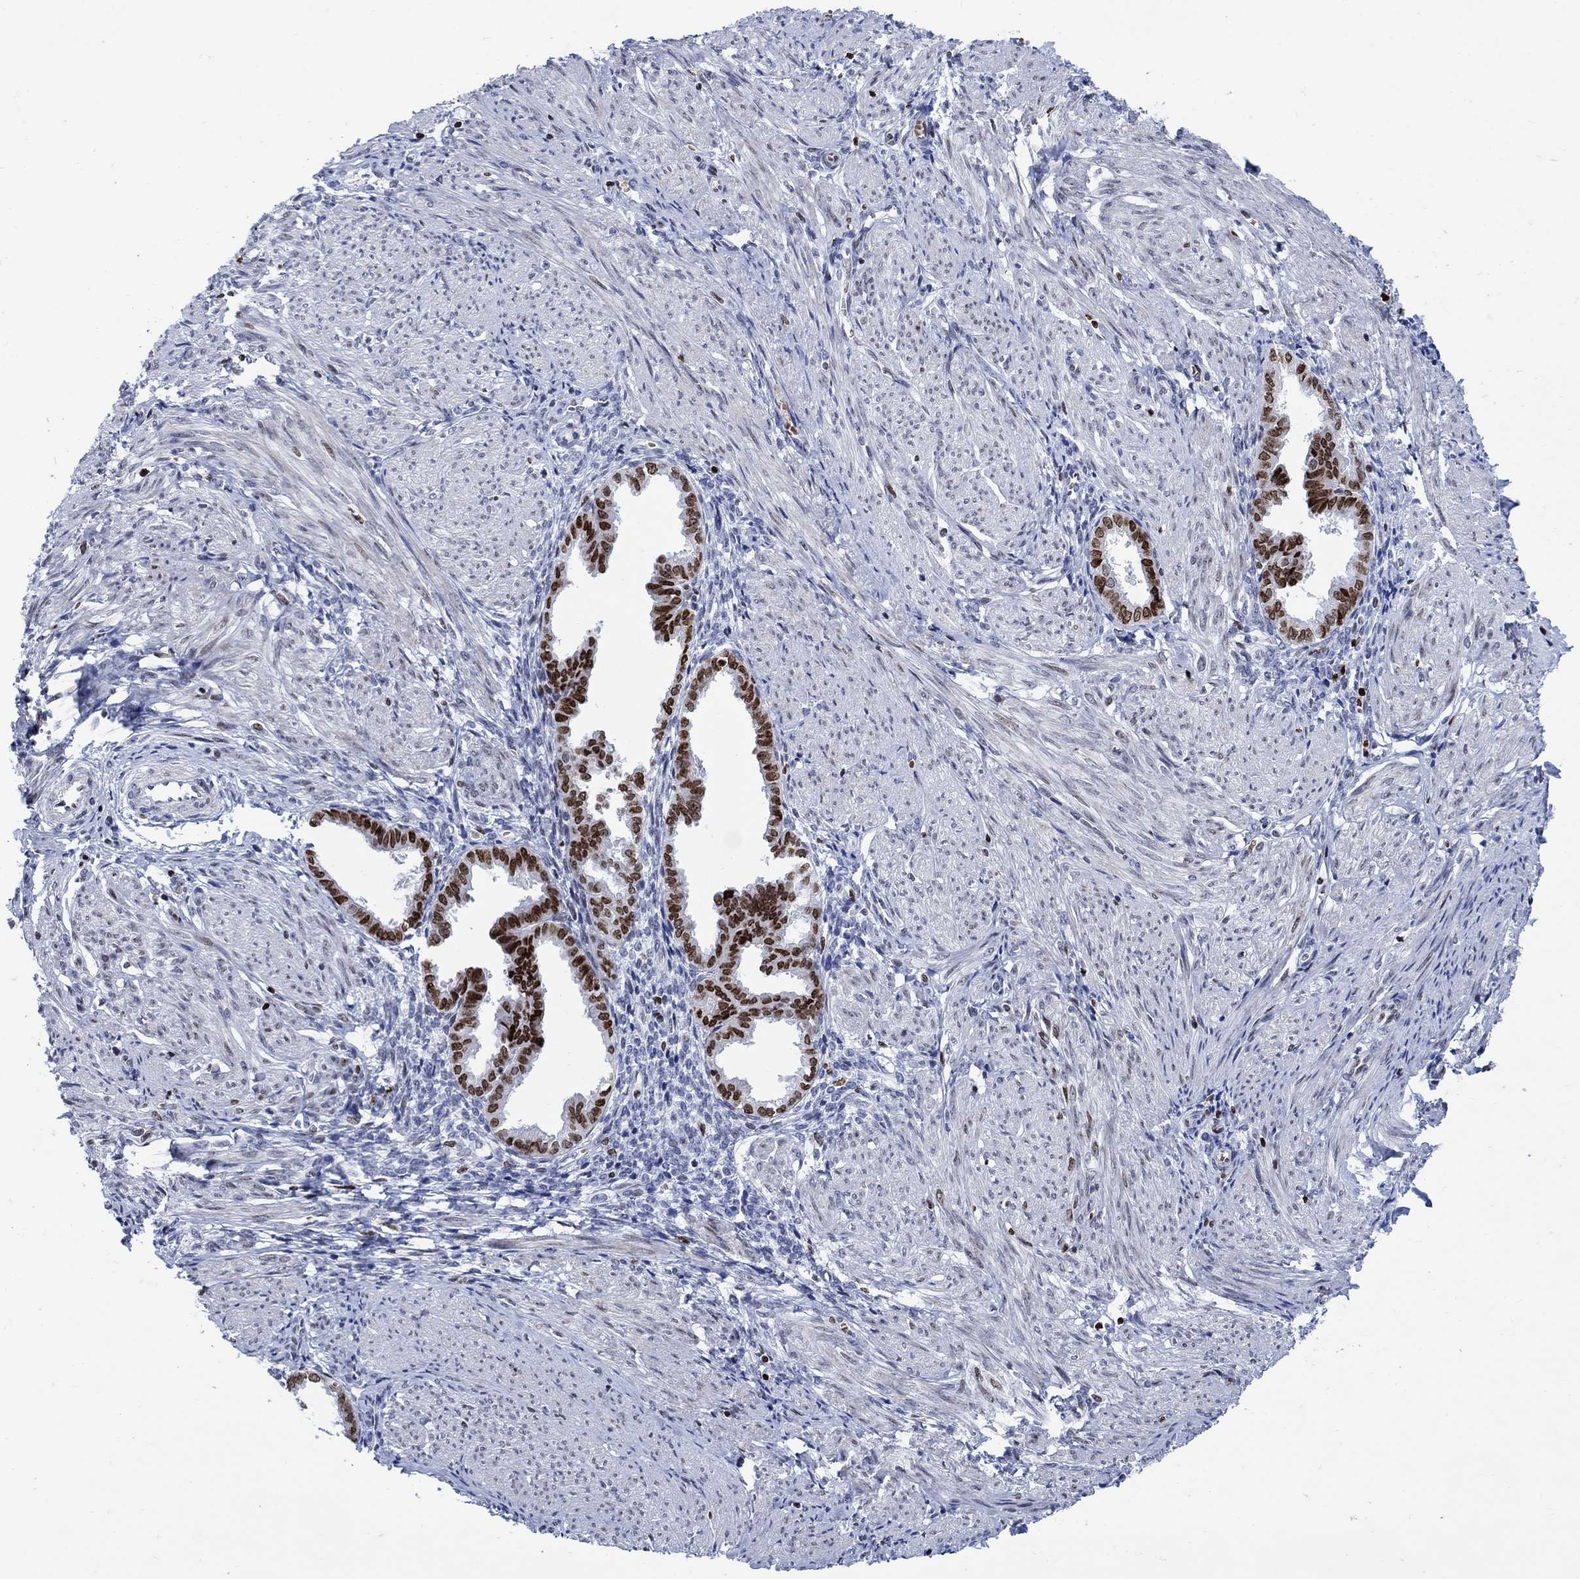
{"staining": {"intensity": "negative", "quantity": "none", "location": "none"}, "tissue": "endometrium", "cell_type": "Cells in endometrial stroma", "image_type": "normal", "snomed": [{"axis": "morphology", "description": "Normal tissue, NOS"}, {"axis": "topography", "description": "Endometrium"}], "caption": "Immunohistochemical staining of normal endometrium reveals no significant positivity in cells in endometrial stroma. (Immunohistochemistry, brightfield microscopy, high magnification).", "gene": "HMGA1", "patient": {"sex": "female", "age": 37}}